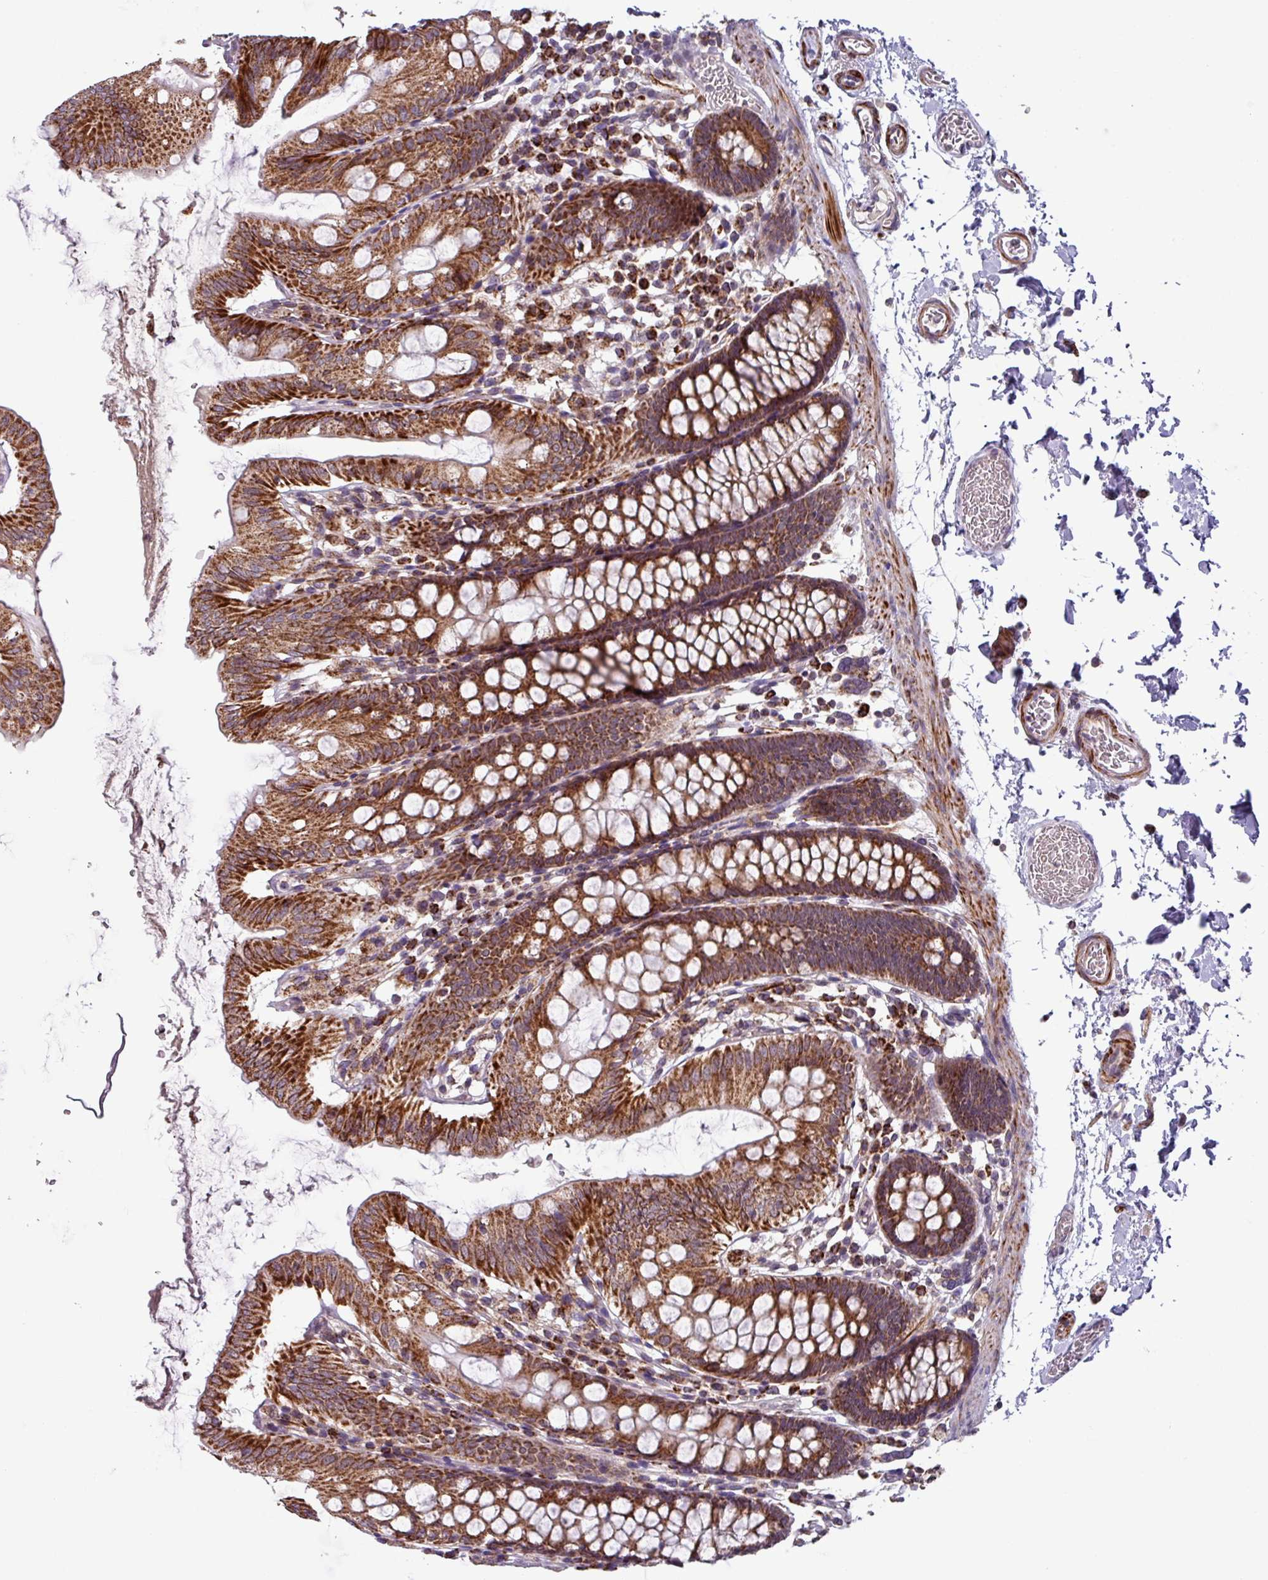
{"staining": {"intensity": "moderate", "quantity": ">75%", "location": "cytoplasmic/membranous"}, "tissue": "colon", "cell_type": "Endothelial cells", "image_type": "normal", "snomed": [{"axis": "morphology", "description": "Normal tissue, NOS"}, {"axis": "topography", "description": "Colon"}], "caption": "Colon stained for a protein (brown) shows moderate cytoplasmic/membranous positive positivity in about >75% of endothelial cells.", "gene": "AKIRIN1", "patient": {"sex": "male", "age": 75}}